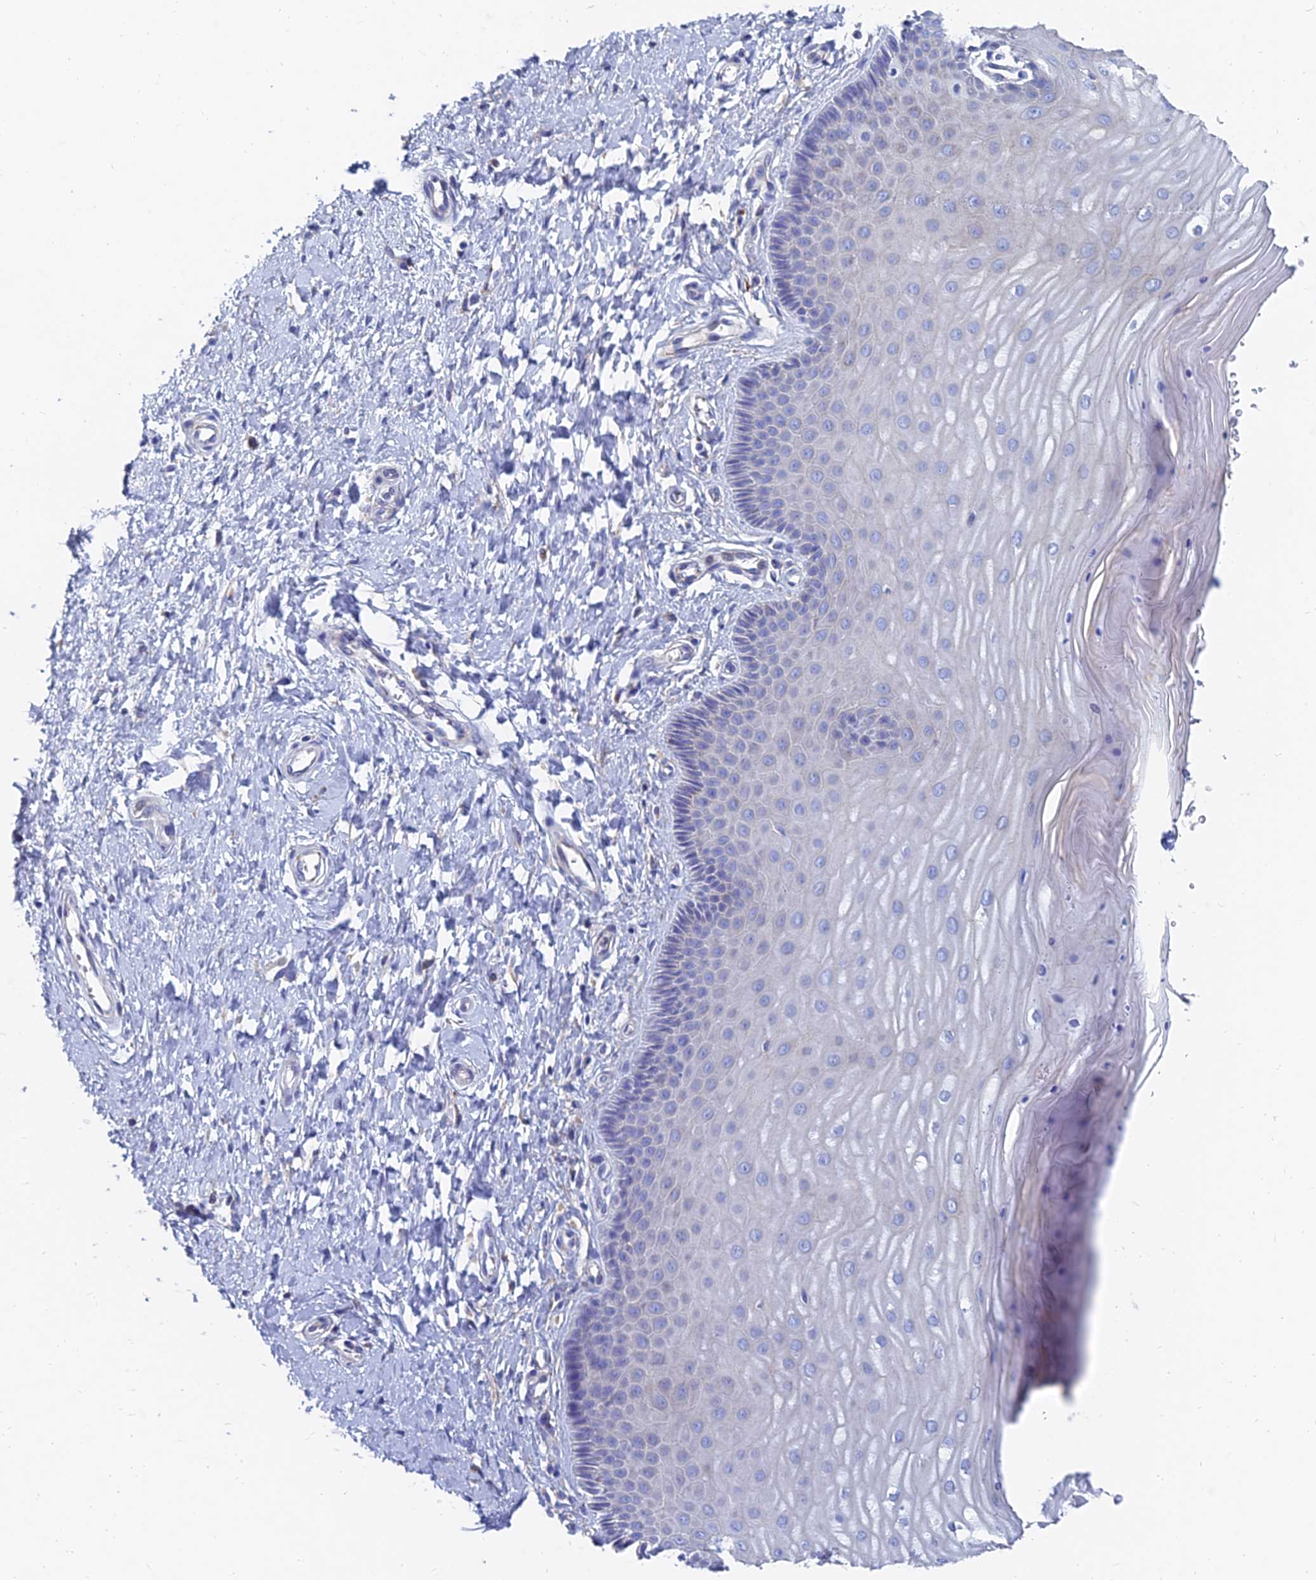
{"staining": {"intensity": "weak", "quantity": "<25%", "location": "cytoplasmic/membranous"}, "tissue": "cervix", "cell_type": "Glandular cells", "image_type": "normal", "snomed": [{"axis": "morphology", "description": "Normal tissue, NOS"}, {"axis": "topography", "description": "Cervix"}], "caption": "DAB (3,3'-diaminobenzidine) immunohistochemical staining of benign cervix demonstrates no significant expression in glandular cells. Nuclei are stained in blue.", "gene": "SPNS1", "patient": {"sex": "female", "age": 55}}